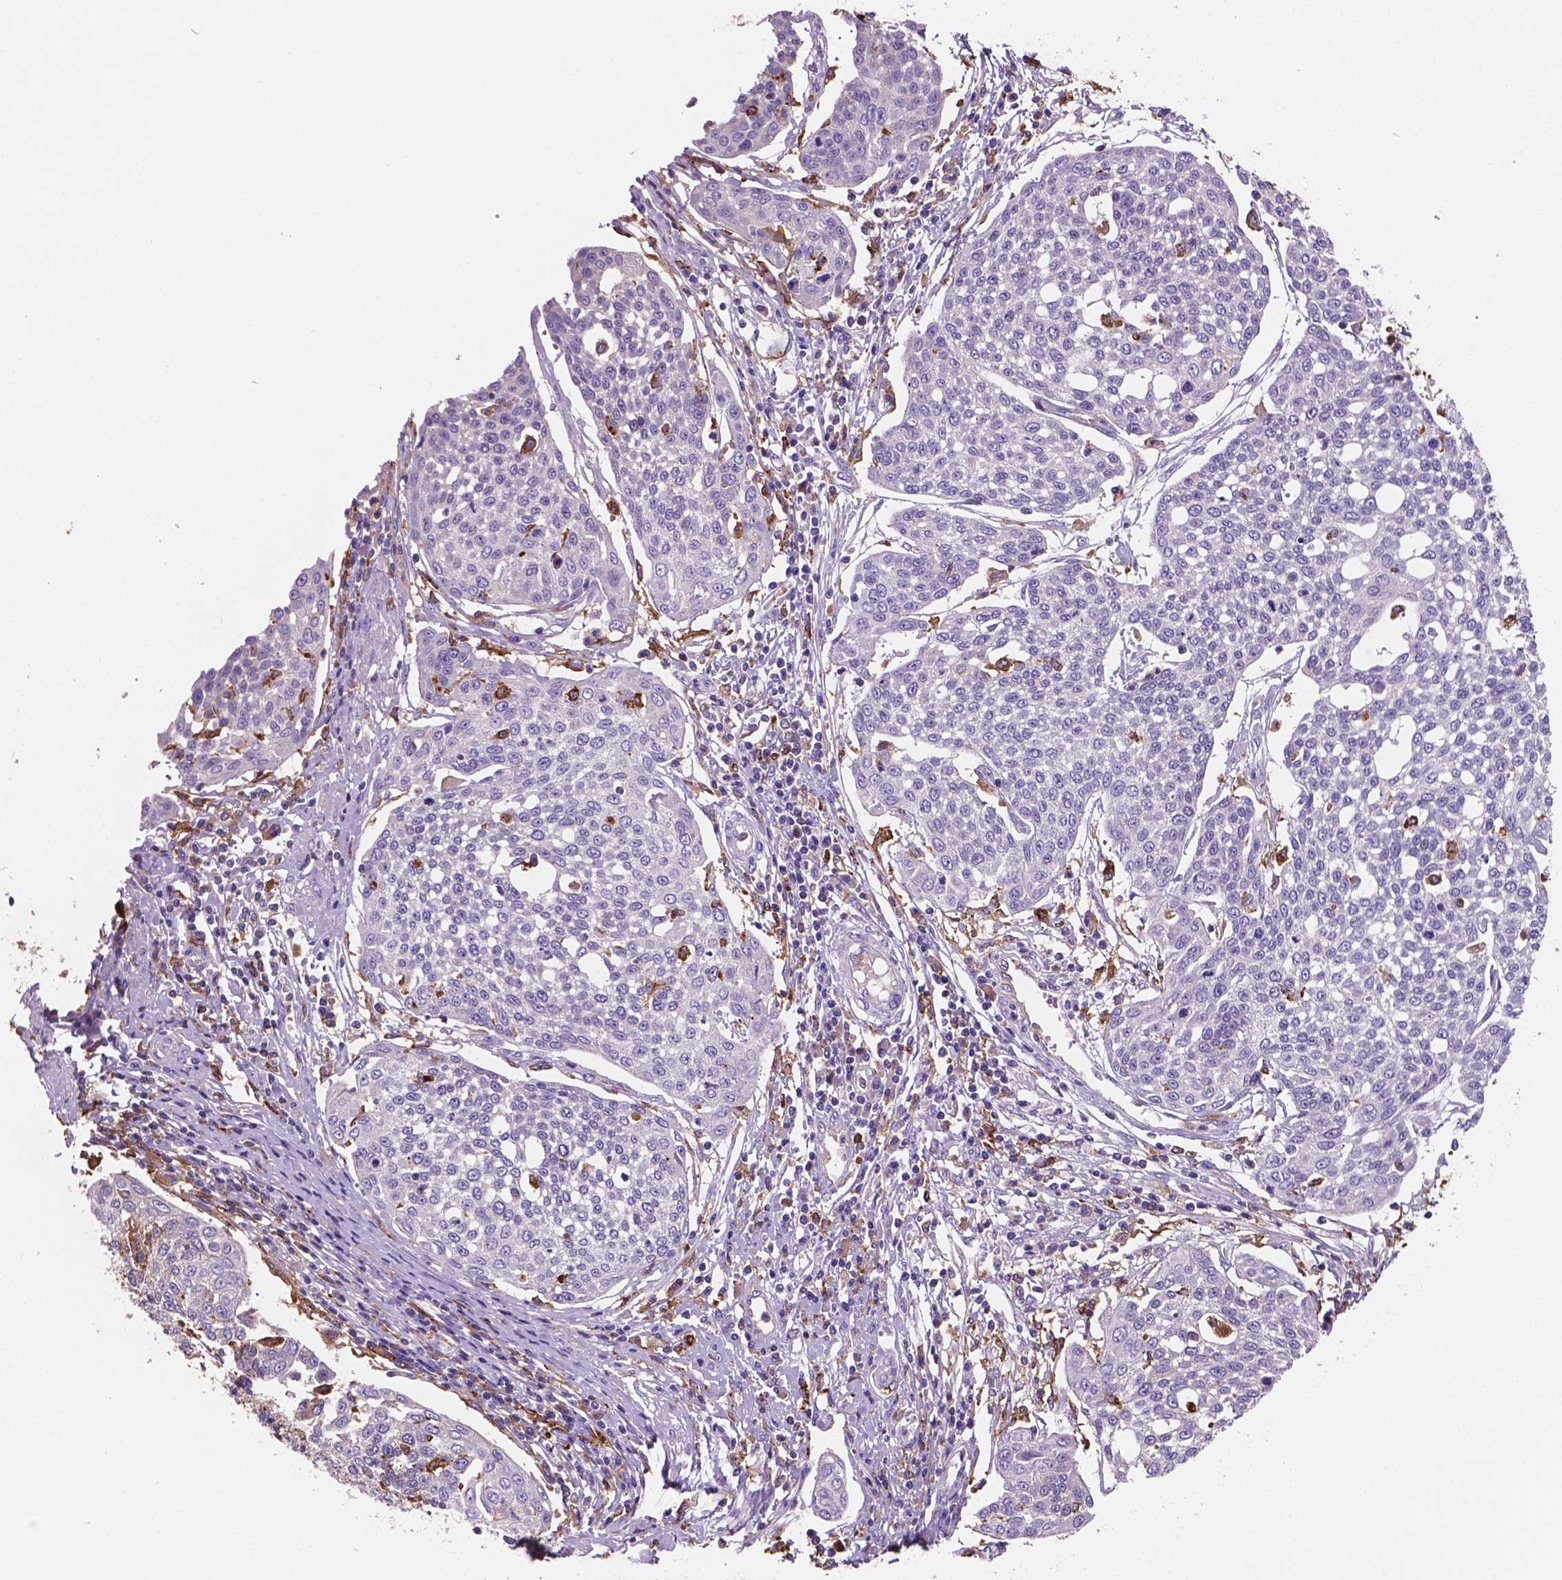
{"staining": {"intensity": "negative", "quantity": "none", "location": "none"}, "tissue": "cervical cancer", "cell_type": "Tumor cells", "image_type": "cancer", "snomed": [{"axis": "morphology", "description": "Squamous cell carcinoma, NOS"}, {"axis": "topography", "description": "Cervix"}], "caption": "Cervical cancer was stained to show a protein in brown. There is no significant positivity in tumor cells.", "gene": "MKRN2OS", "patient": {"sex": "female", "age": 34}}